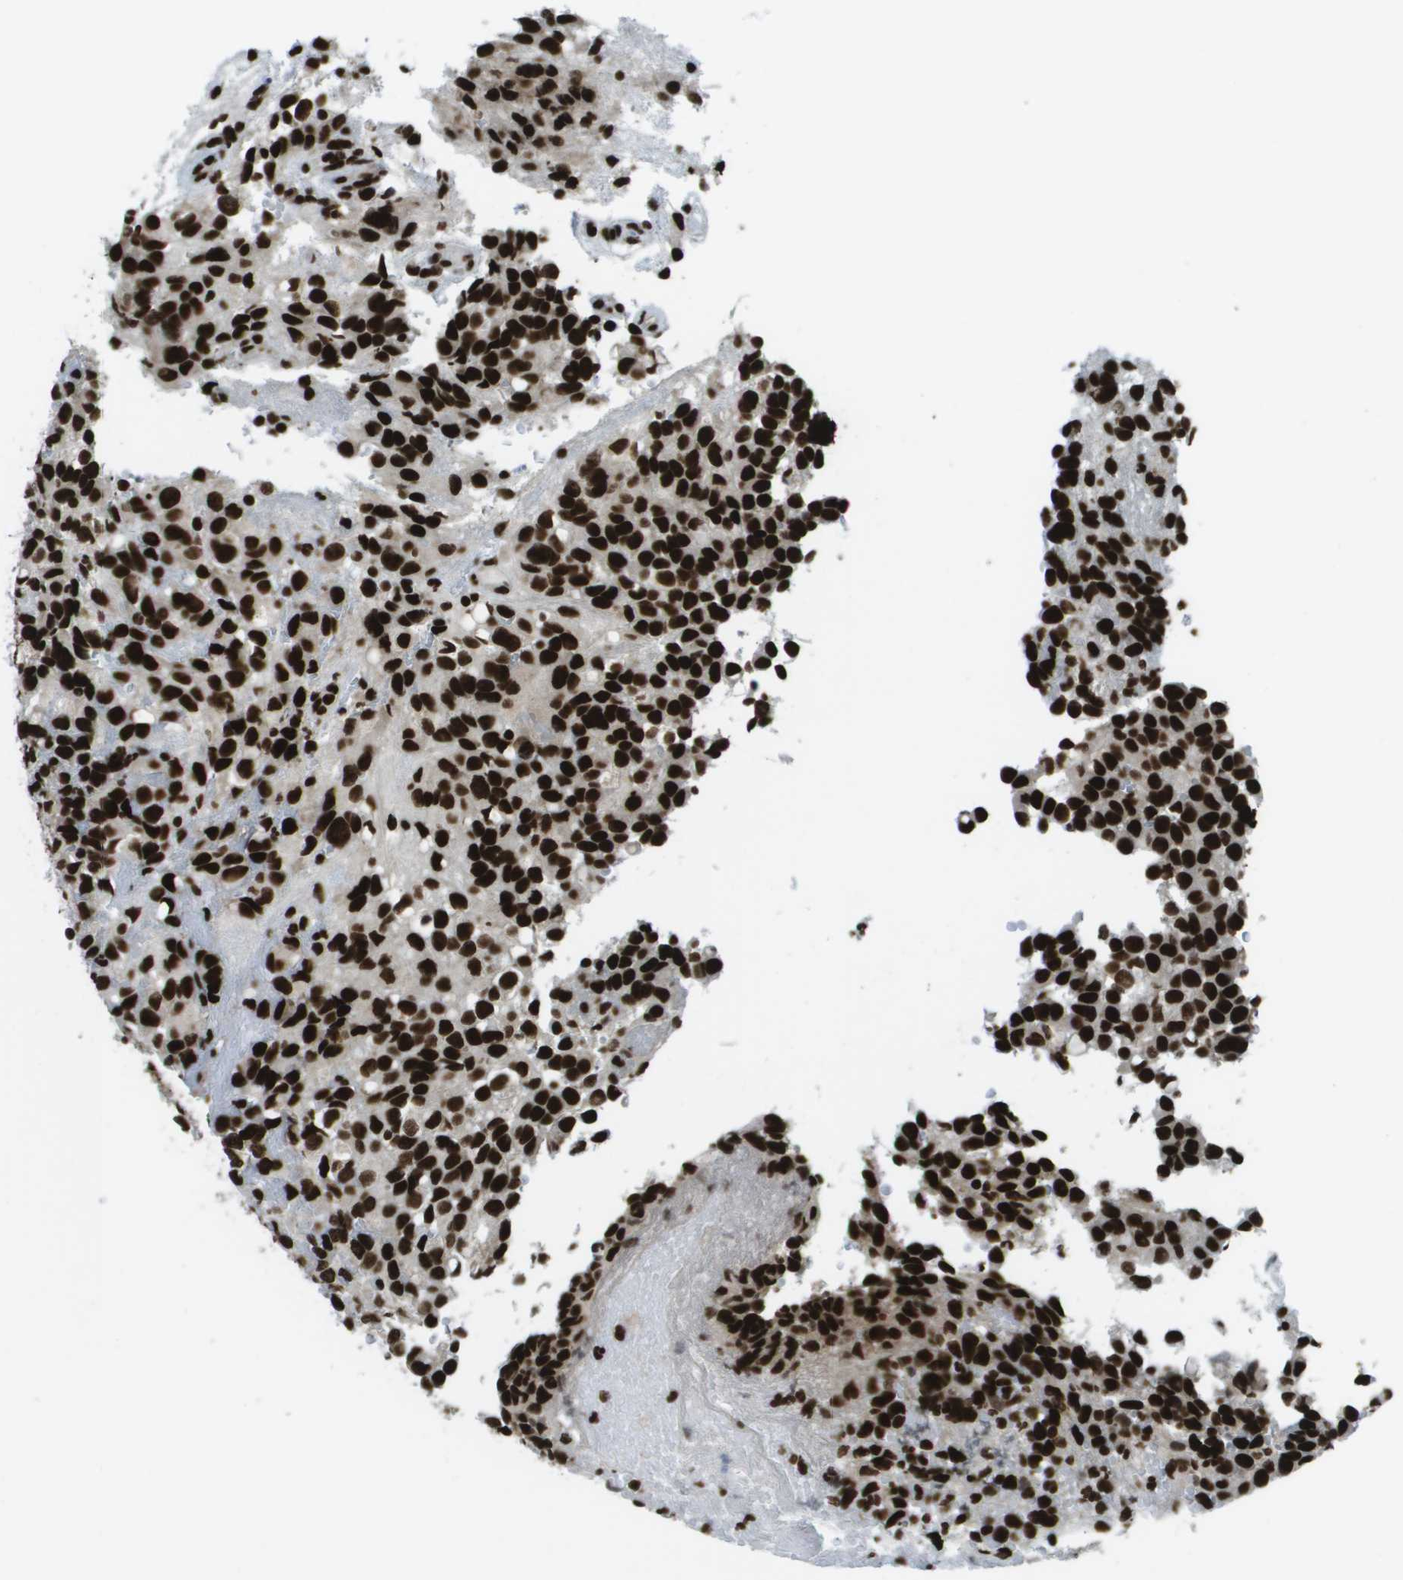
{"staining": {"intensity": "strong", "quantity": ">75%", "location": "nuclear"}, "tissue": "glioma", "cell_type": "Tumor cells", "image_type": "cancer", "snomed": [{"axis": "morphology", "description": "Glioma, malignant, High grade"}, {"axis": "topography", "description": "Brain"}], "caption": "Human malignant high-grade glioma stained with a brown dye demonstrates strong nuclear positive positivity in about >75% of tumor cells.", "gene": "GLYR1", "patient": {"sex": "male", "age": 32}}